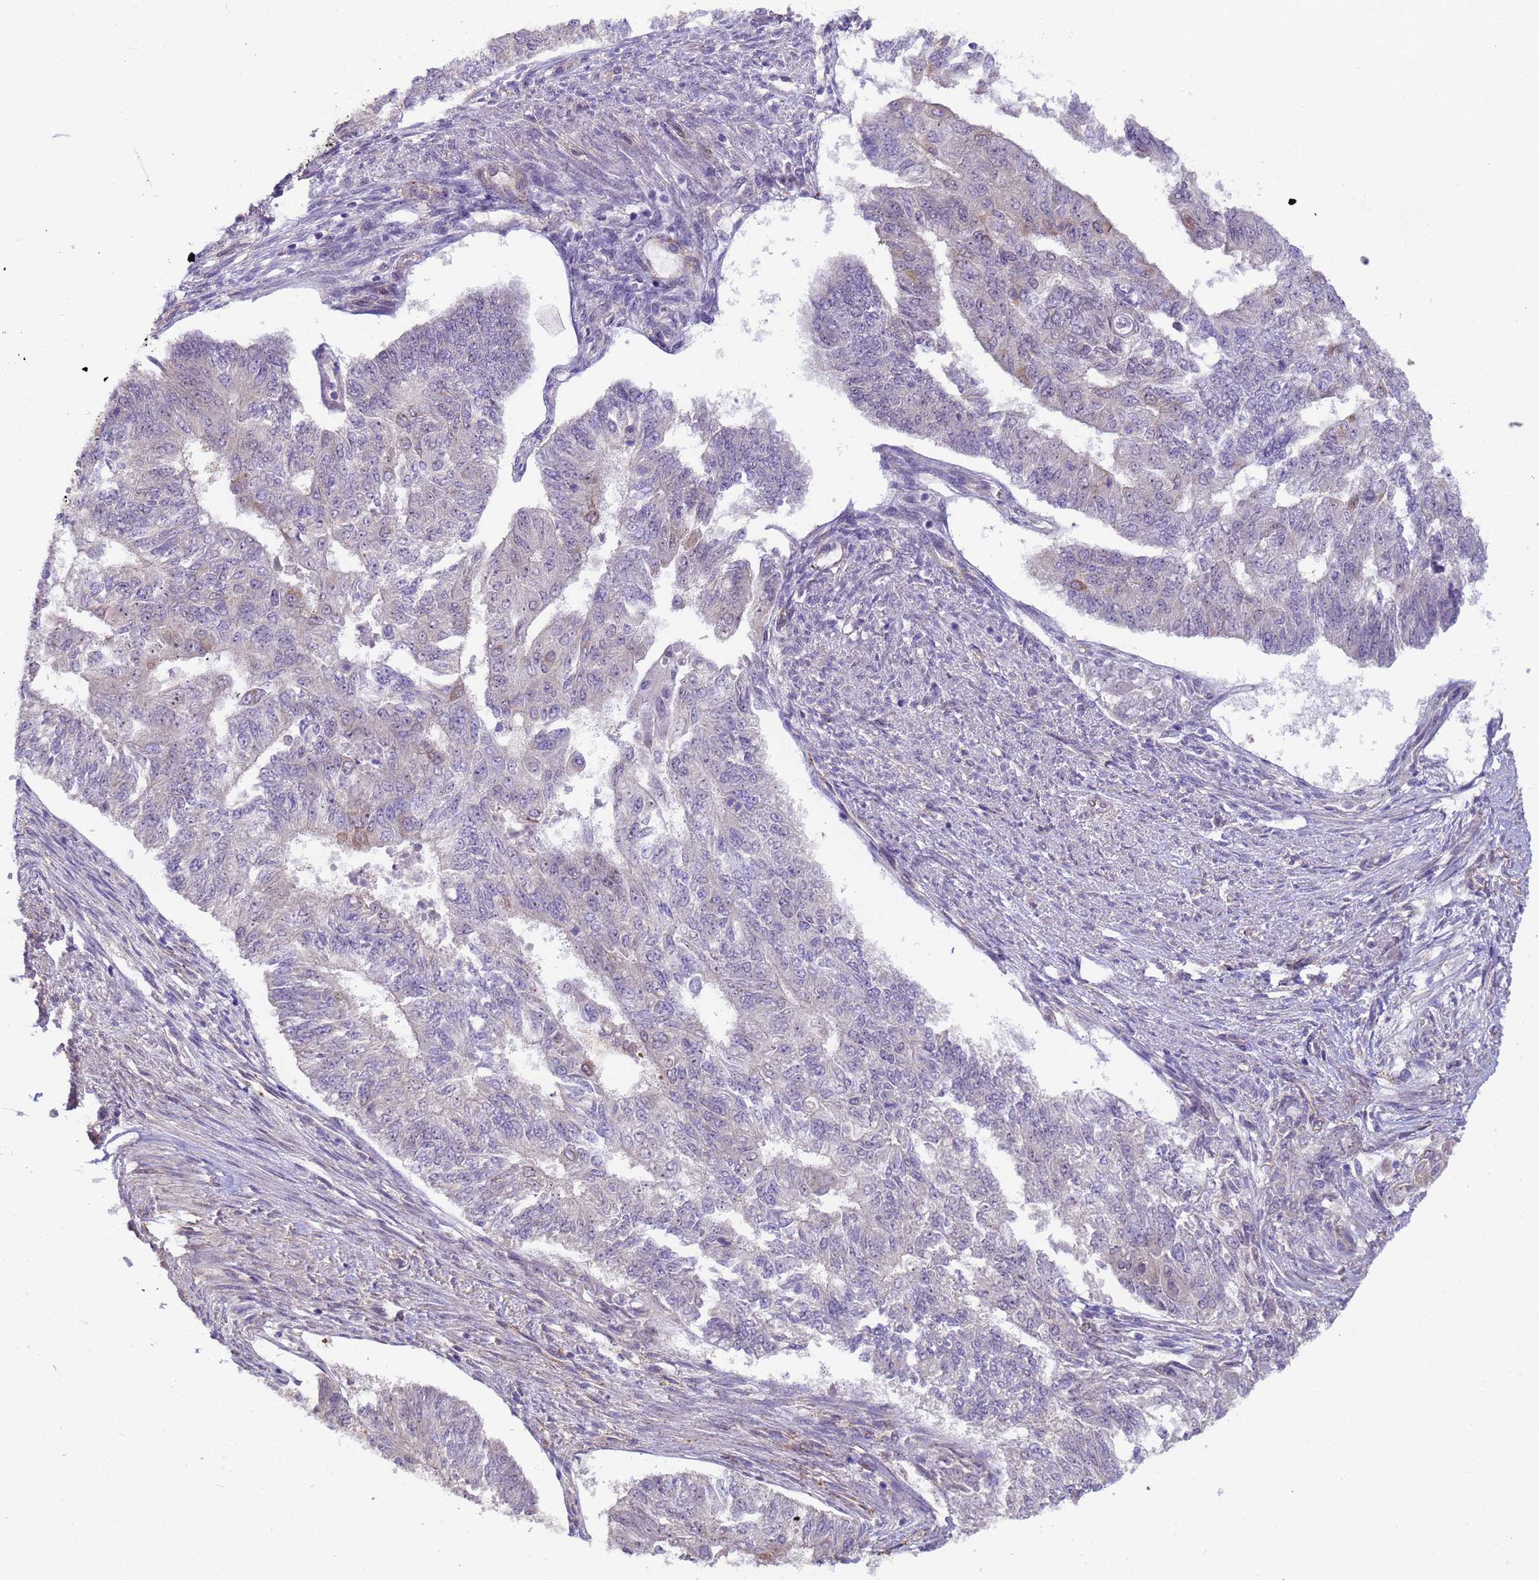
{"staining": {"intensity": "negative", "quantity": "none", "location": "none"}, "tissue": "endometrial cancer", "cell_type": "Tumor cells", "image_type": "cancer", "snomed": [{"axis": "morphology", "description": "Adenocarcinoma, NOS"}, {"axis": "topography", "description": "Endometrium"}], "caption": "Endometrial cancer (adenocarcinoma) stained for a protein using immunohistochemistry reveals no staining tumor cells.", "gene": "RAPGEF3", "patient": {"sex": "female", "age": 32}}